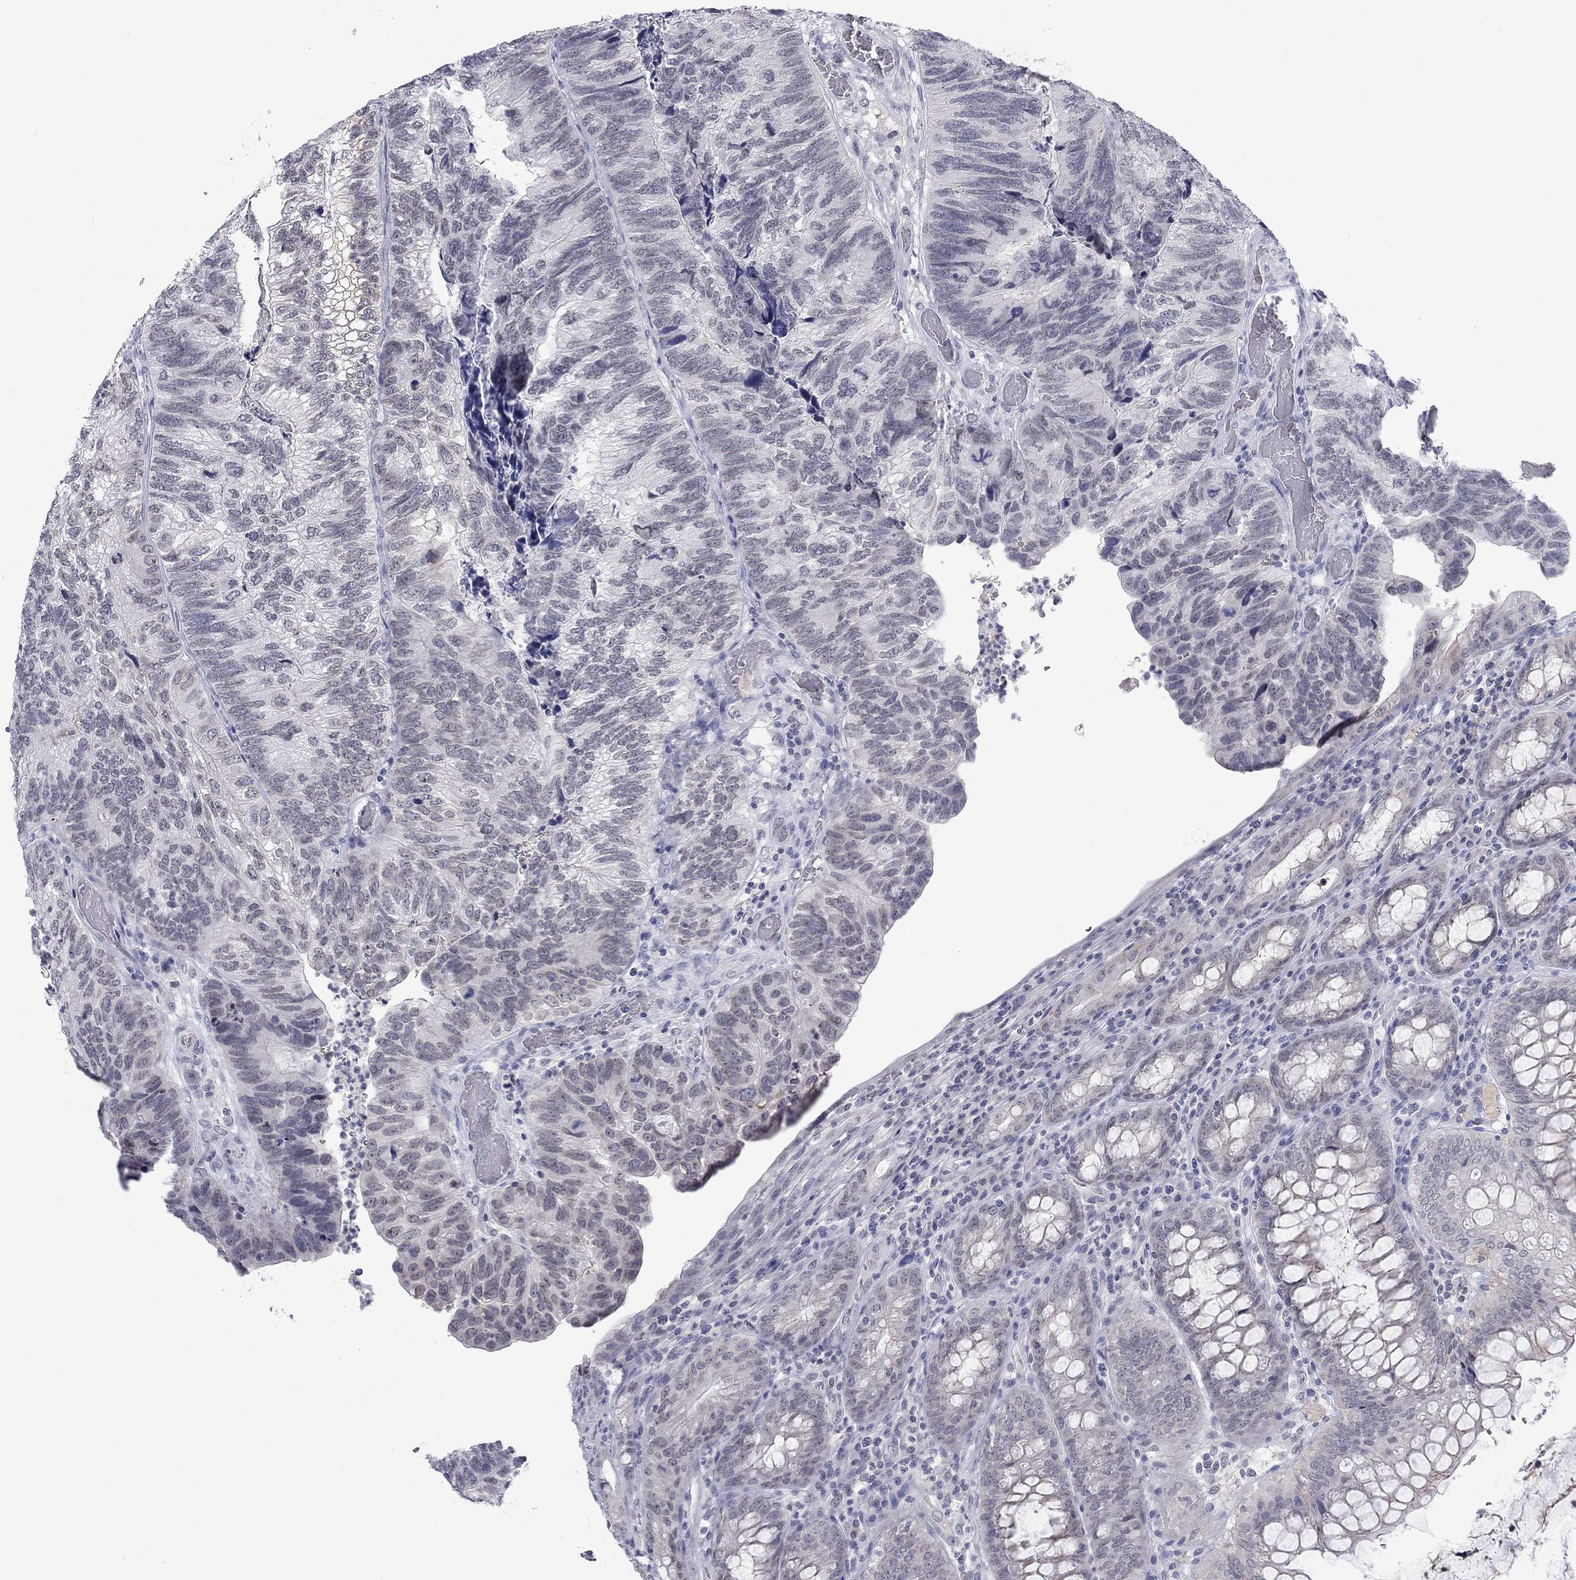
{"staining": {"intensity": "negative", "quantity": "none", "location": "none"}, "tissue": "colorectal cancer", "cell_type": "Tumor cells", "image_type": "cancer", "snomed": [{"axis": "morphology", "description": "Adenocarcinoma, NOS"}, {"axis": "topography", "description": "Colon"}], "caption": "IHC image of neoplastic tissue: colorectal adenocarcinoma stained with DAB (3,3'-diaminobenzidine) displays no significant protein positivity in tumor cells. (DAB immunohistochemistry with hematoxylin counter stain).", "gene": "NSMF", "patient": {"sex": "female", "age": 67}}